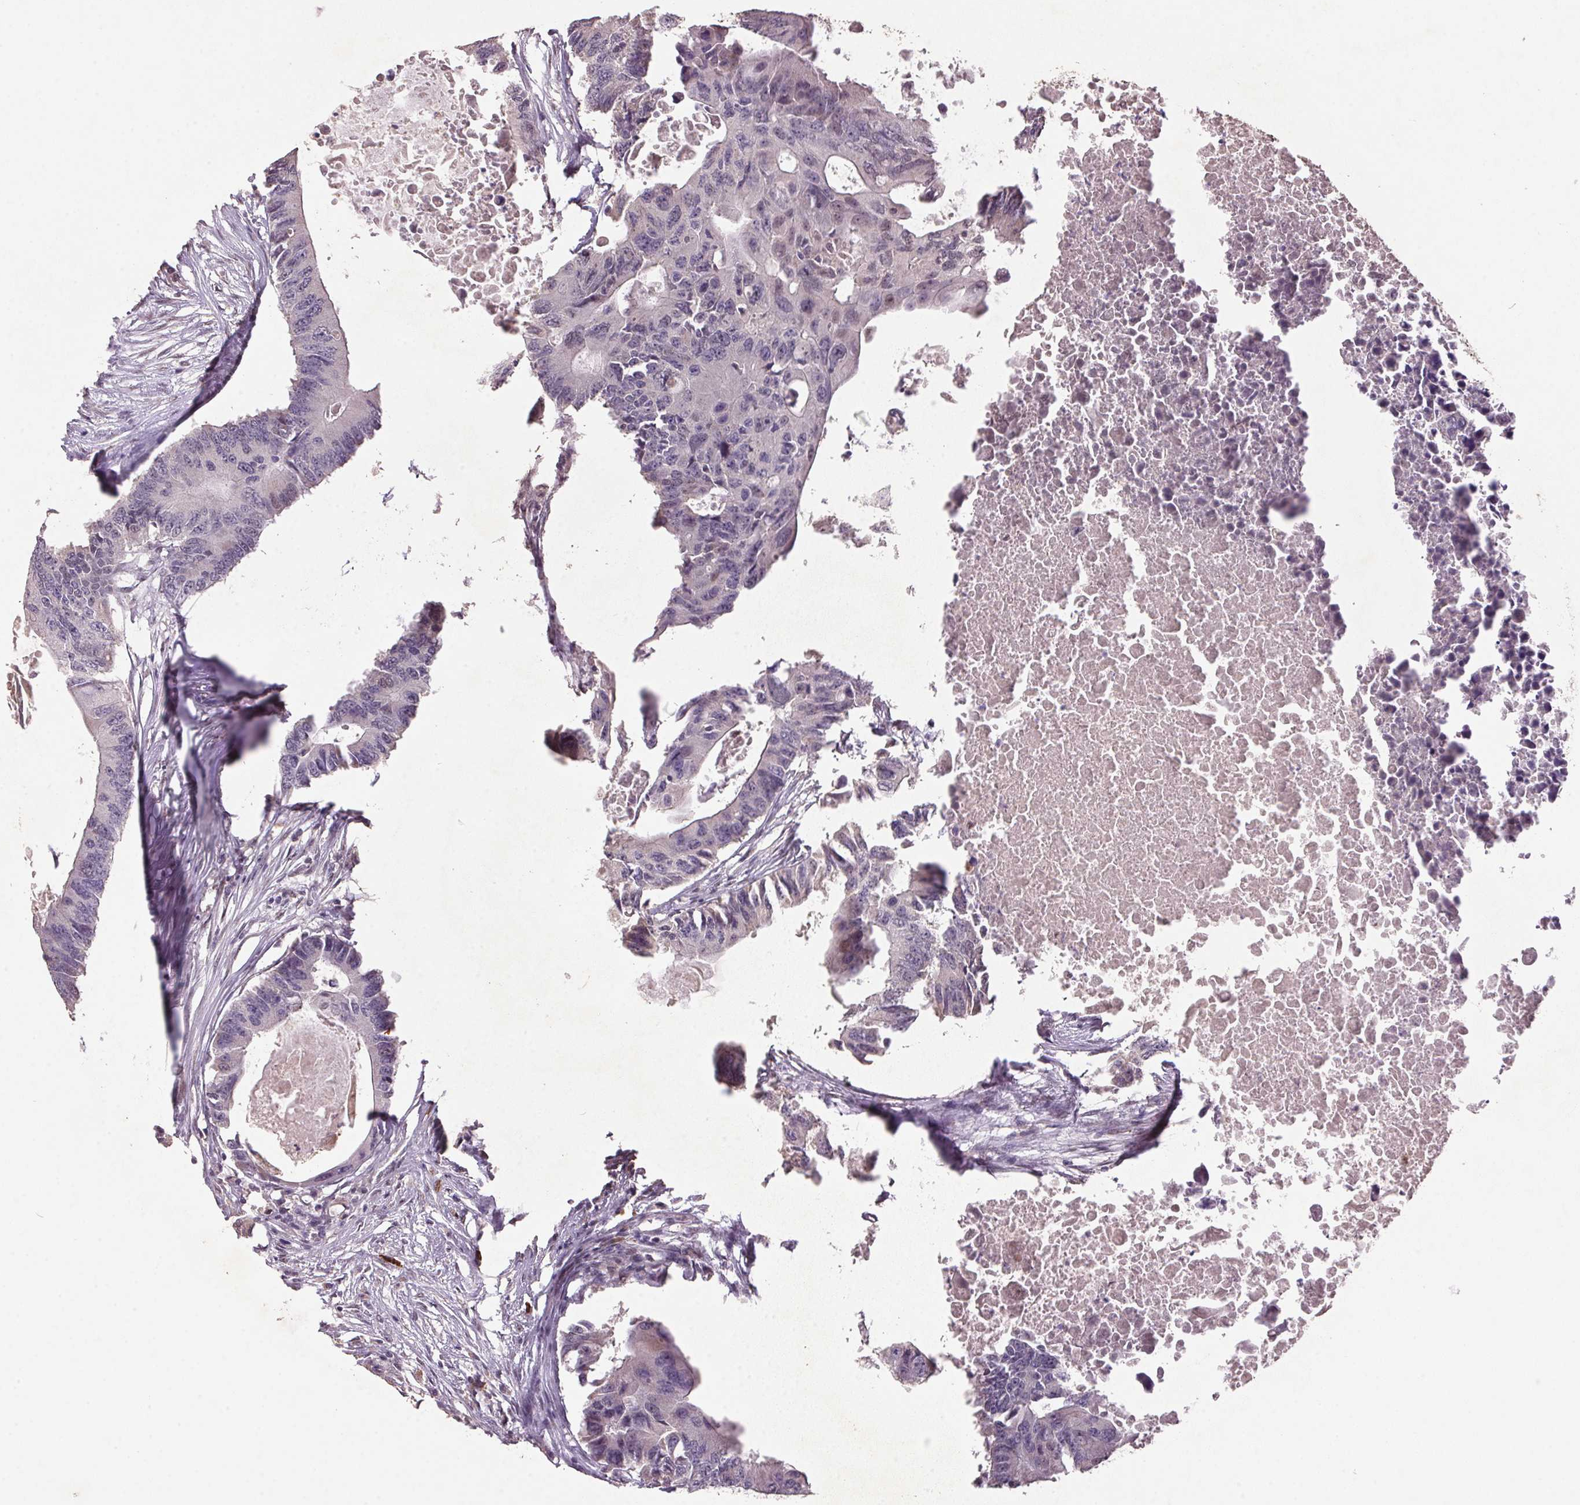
{"staining": {"intensity": "negative", "quantity": "none", "location": "none"}, "tissue": "colorectal cancer", "cell_type": "Tumor cells", "image_type": "cancer", "snomed": [{"axis": "morphology", "description": "Adenocarcinoma, NOS"}, {"axis": "topography", "description": "Colon"}], "caption": "Tumor cells show no significant positivity in colorectal cancer.", "gene": "ZBTB4", "patient": {"sex": "male", "age": 71}}